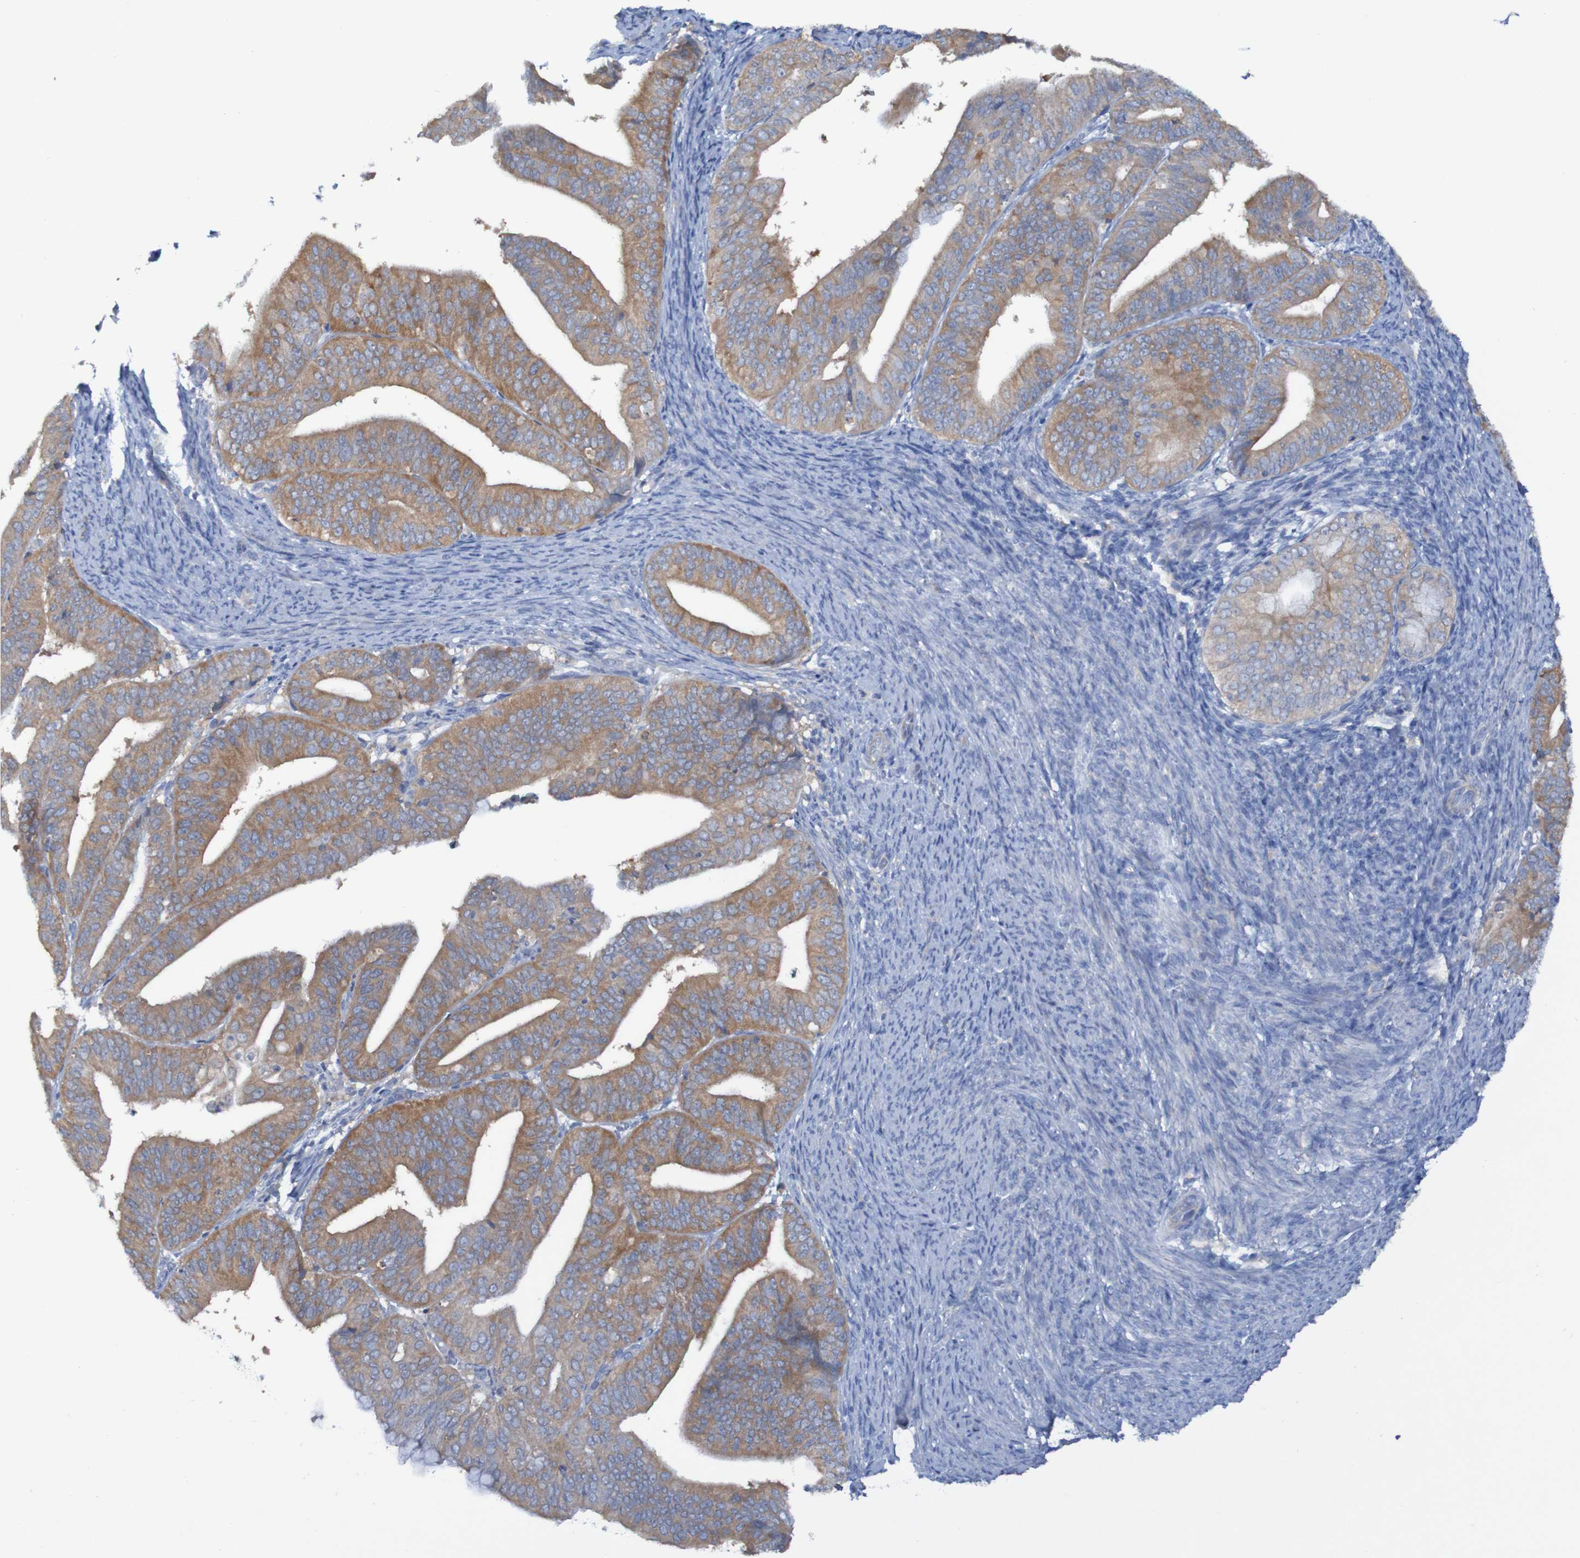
{"staining": {"intensity": "moderate", "quantity": ">75%", "location": "cytoplasmic/membranous"}, "tissue": "endometrial cancer", "cell_type": "Tumor cells", "image_type": "cancer", "snomed": [{"axis": "morphology", "description": "Adenocarcinoma, NOS"}, {"axis": "topography", "description": "Endometrium"}], "caption": "Adenocarcinoma (endometrial) tissue shows moderate cytoplasmic/membranous expression in about >75% of tumor cells, visualized by immunohistochemistry.", "gene": "ARHGEF16", "patient": {"sex": "female", "age": 63}}